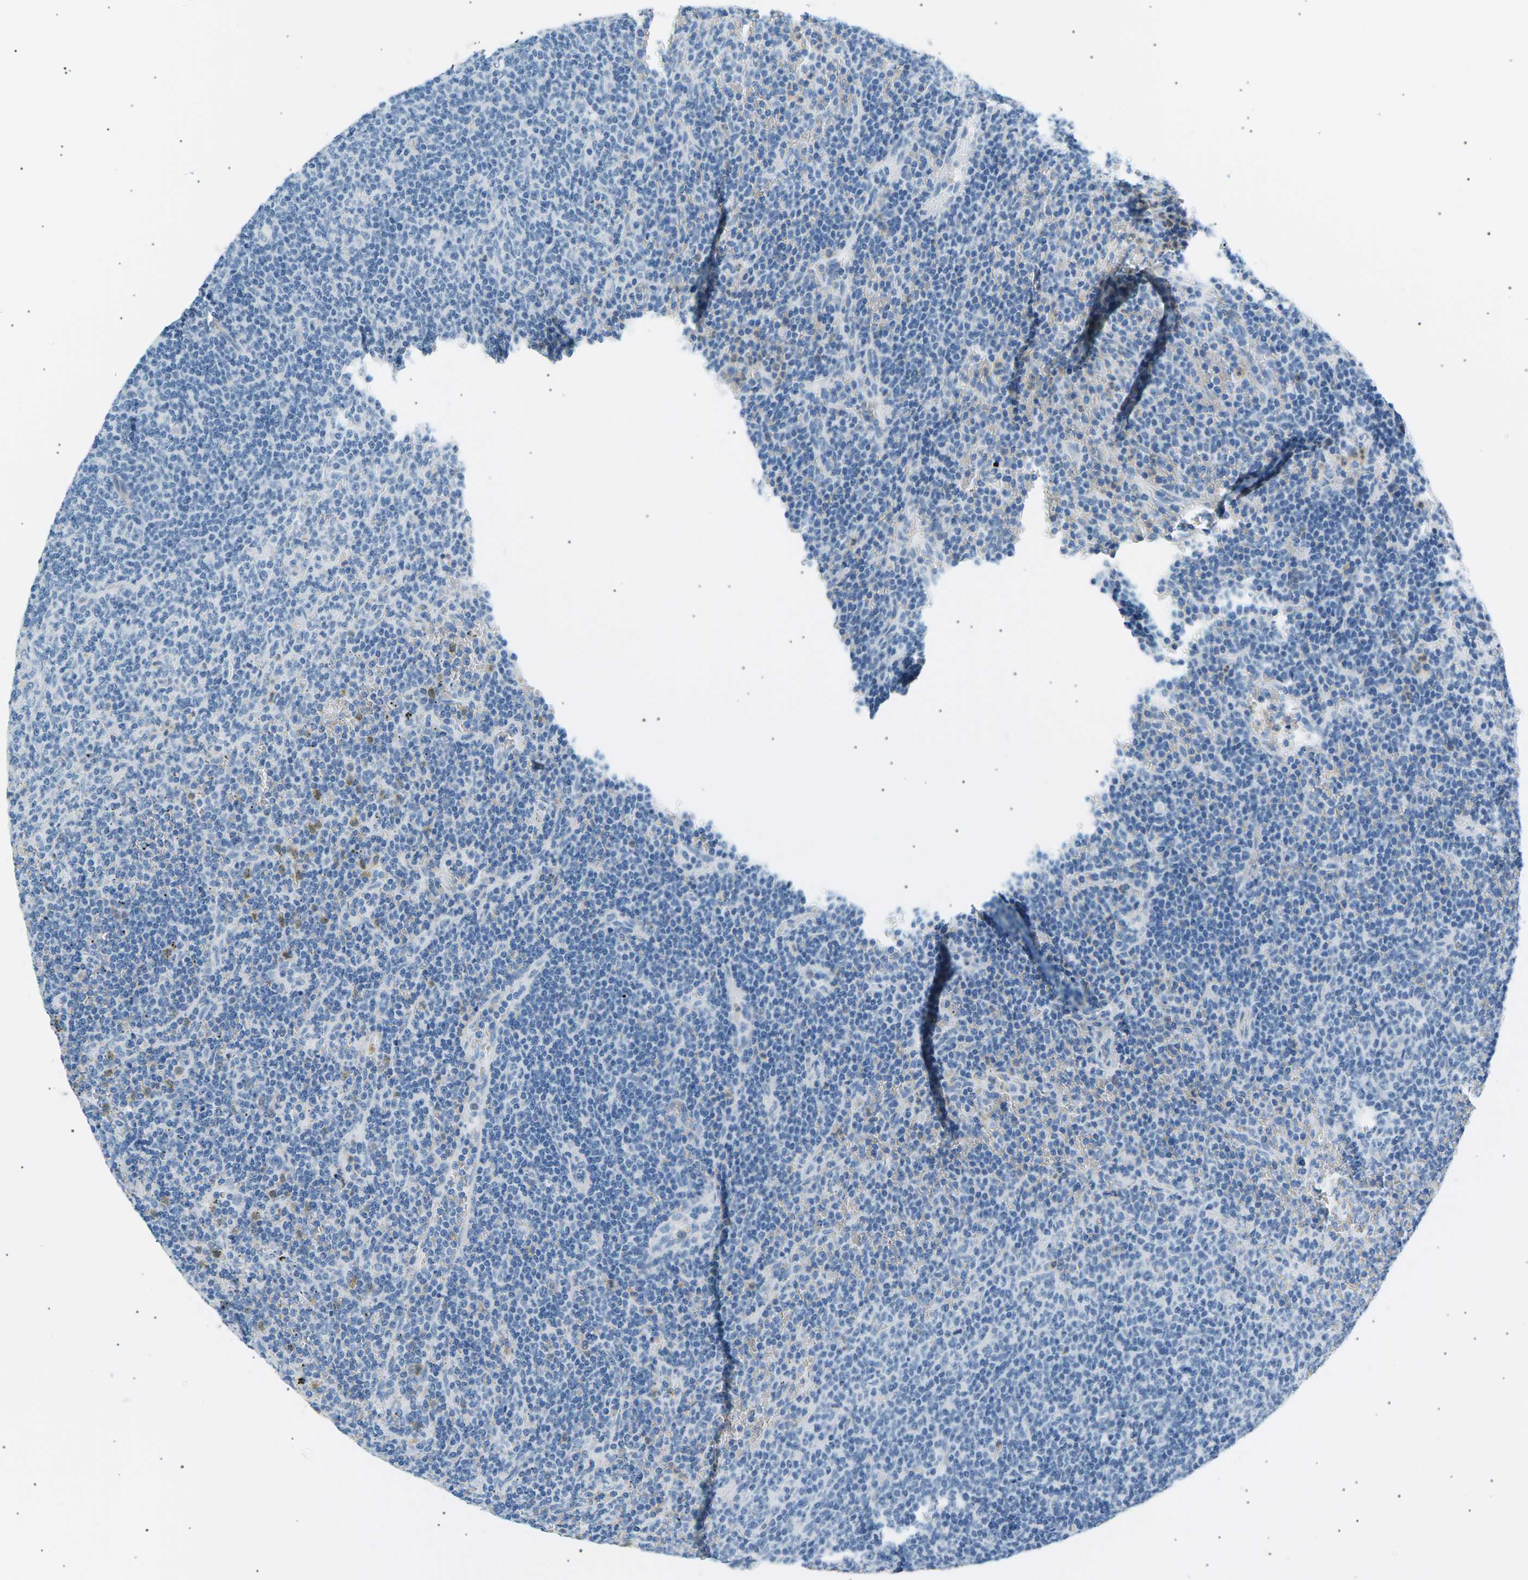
{"staining": {"intensity": "negative", "quantity": "none", "location": "none"}, "tissue": "lymphoma", "cell_type": "Tumor cells", "image_type": "cancer", "snomed": [{"axis": "morphology", "description": "Malignant lymphoma, non-Hodgkin's type, Low grade"}, {"axis": "topography", "description": "Spleen"}], "caption": "Tumor cells are negative for brown protein staining in lymphoma.", "gene": "SEPTIN5", "patient": {"sex": "female", "age": 50}}